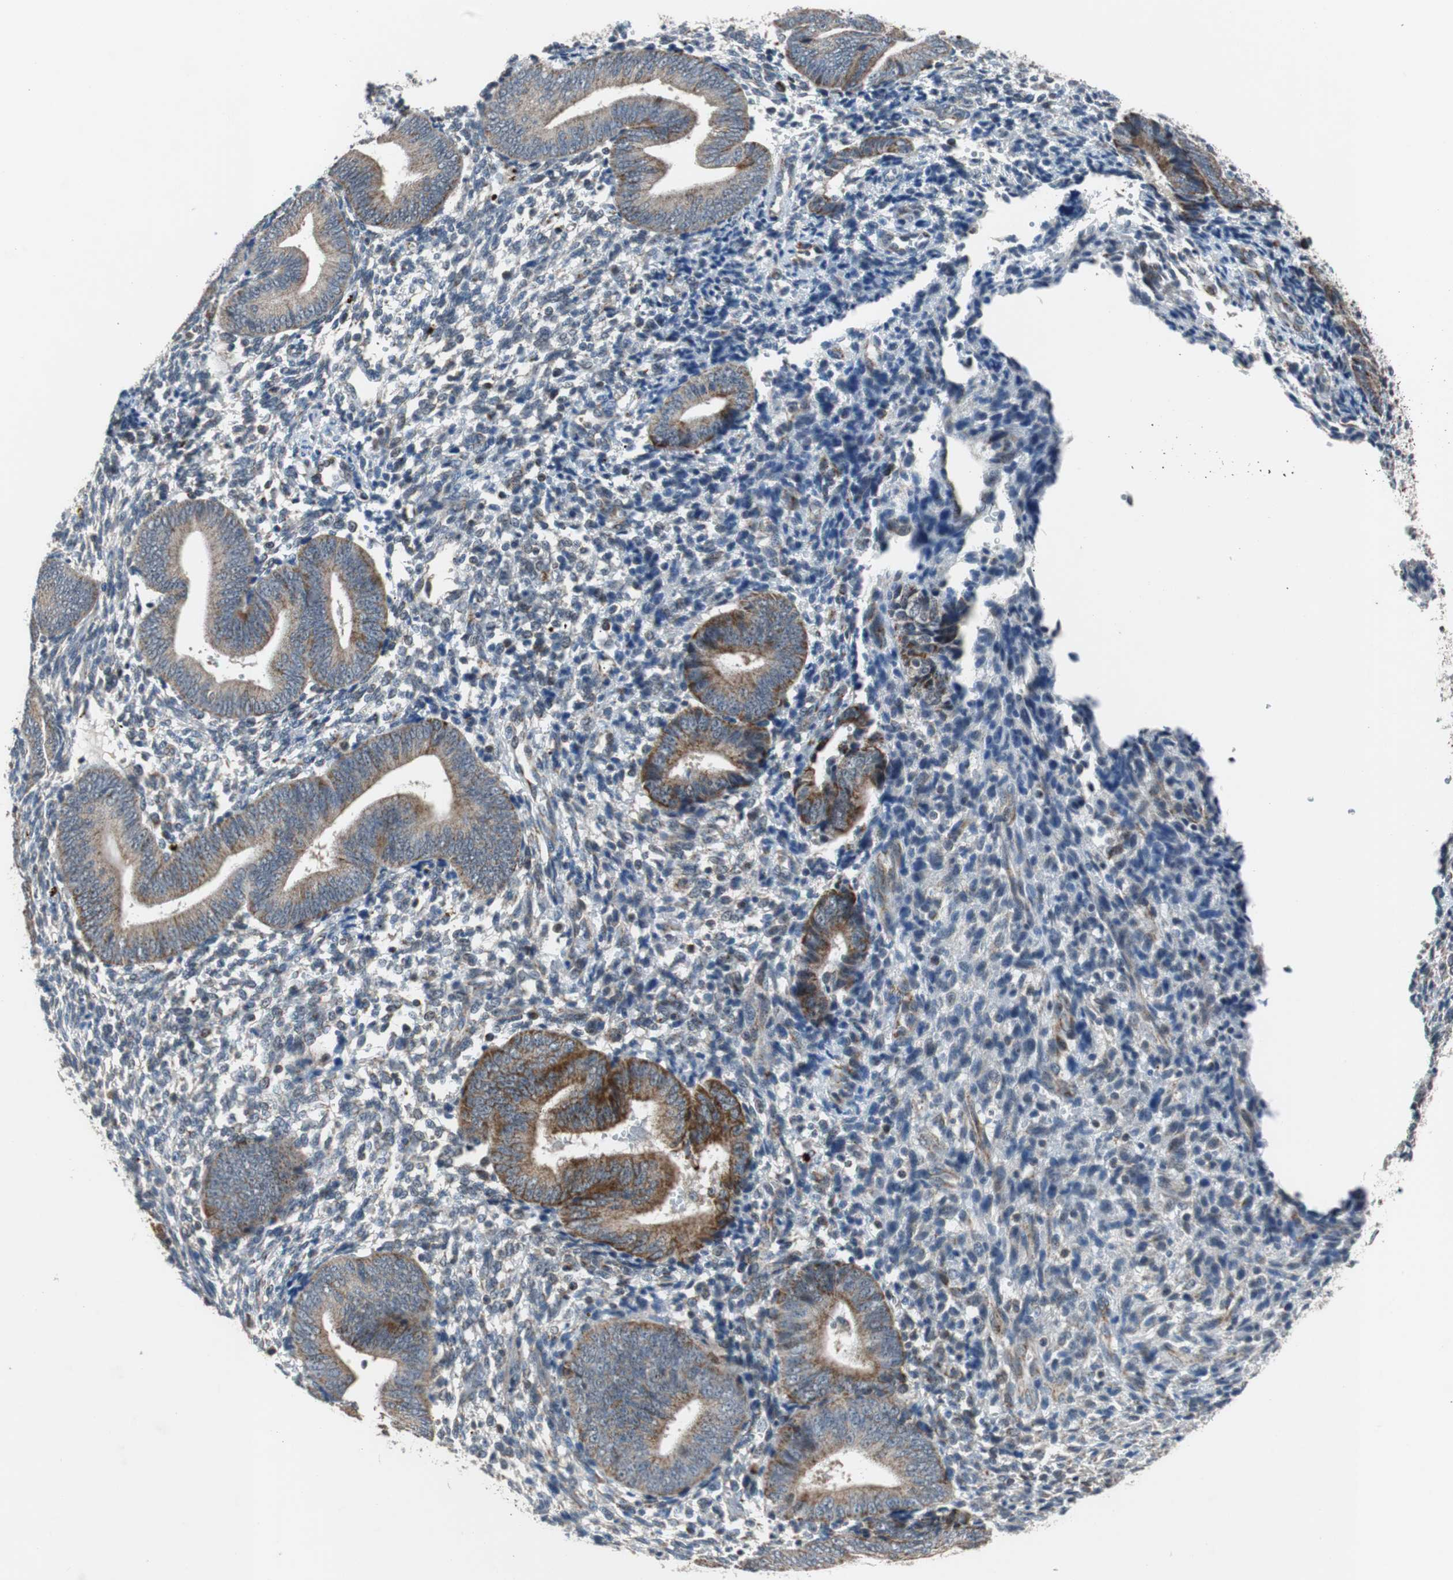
{"staining": {"intensity": "moderate", "quantity": "25%-75%", "location": "cytoplasmic/membranous"}, "tissue": "endometrium", "cell_type": "Cells in endometrial stroma", "image_type": "normal", "snomed": [{"axis": "morphology", "description": "Normal tissue, NOS"}, {"axis": "topography", "description": "Uterus"}, {"axis": "topography", "description": "Endometrium"}], "caption": "Protein staining displays moderate cytoplasmic/membranous staining in approximately 25%-75% of cells in endometrial stroma in benign endometrium.", "gene": "PITRM1", "patient": {"sex": "female", "age": 33}}